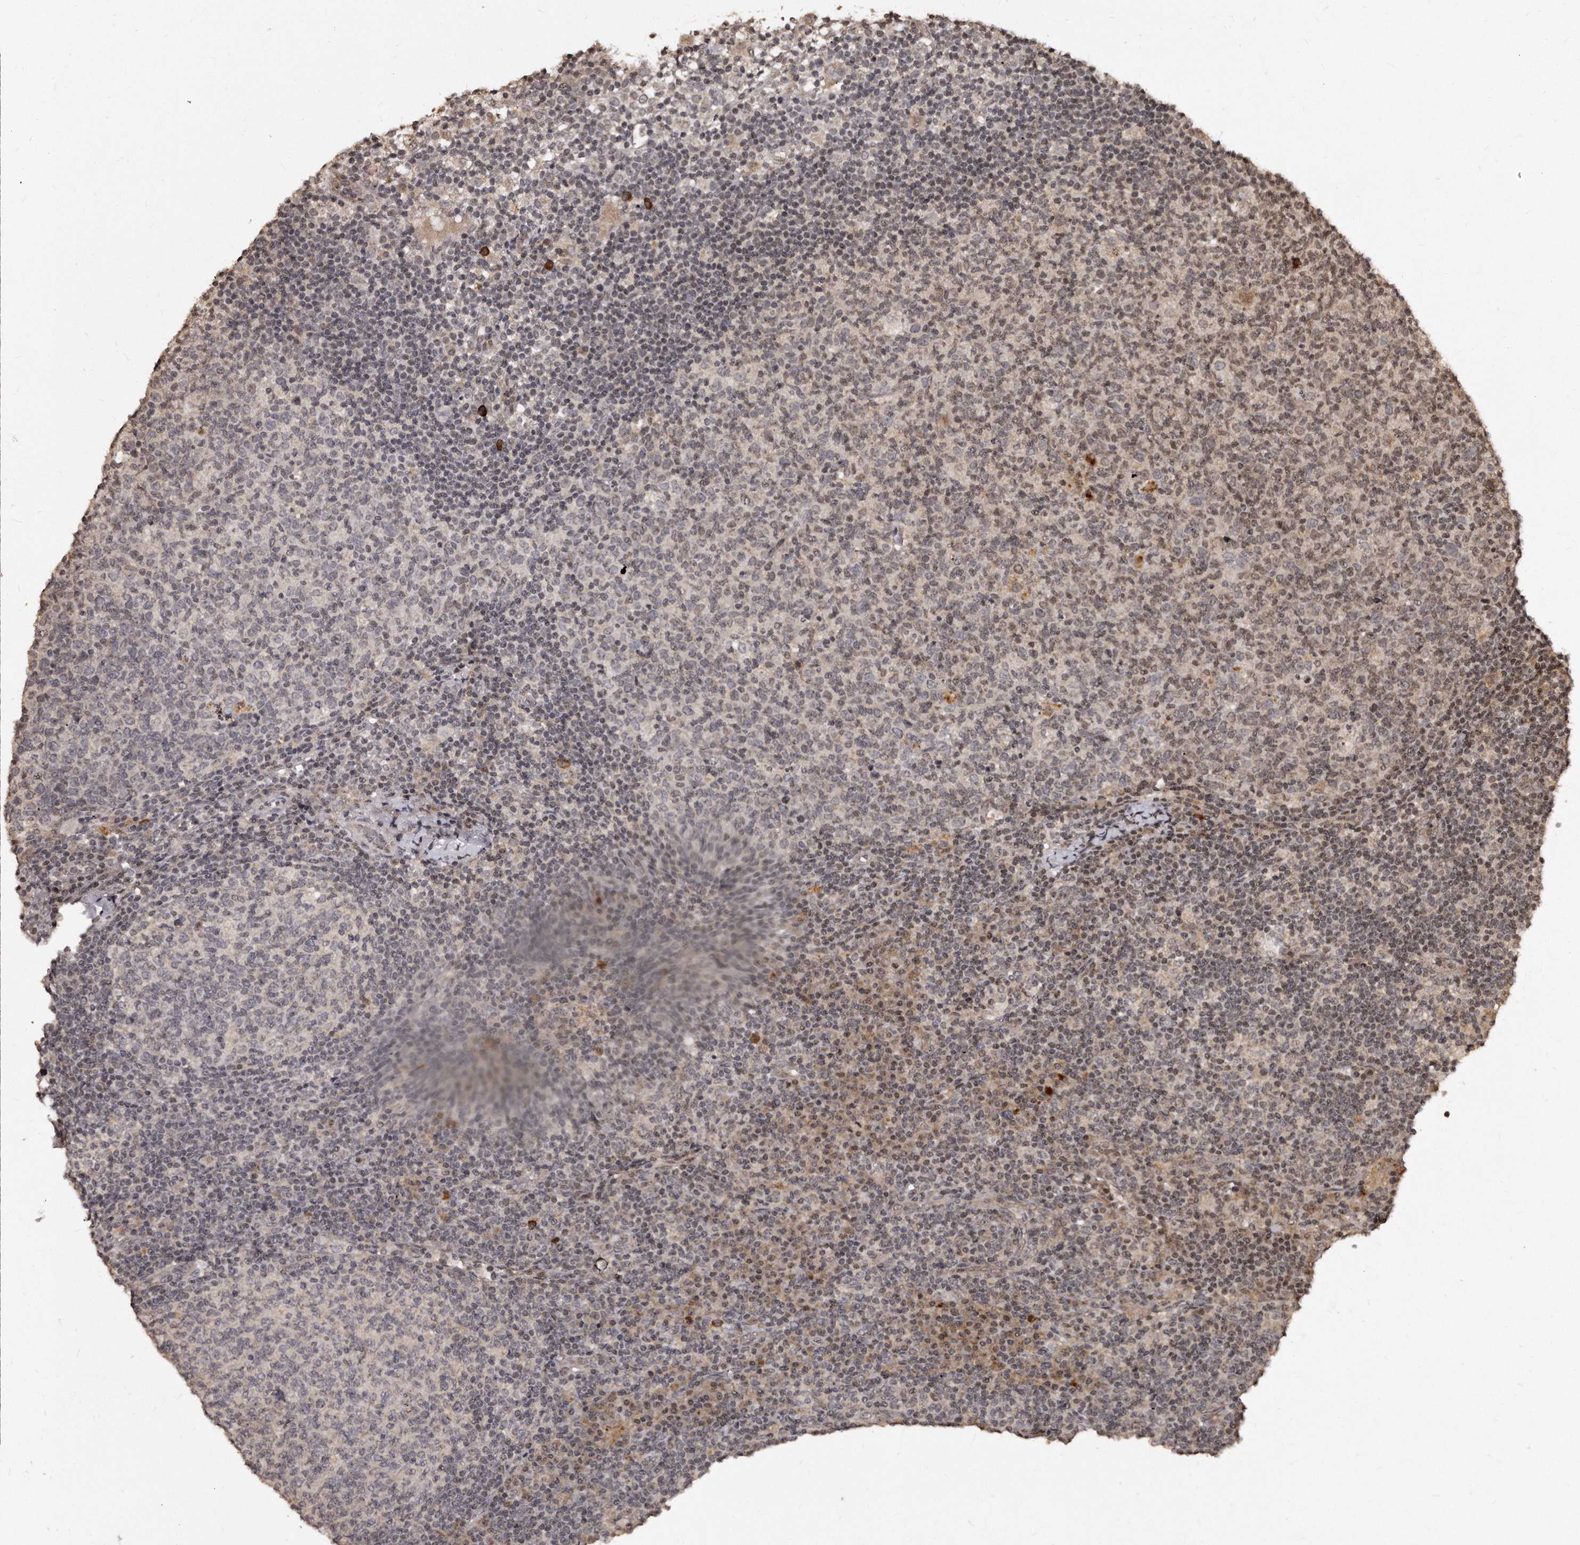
{"staining": {"intensity": "weak", "quantity": "25%-75%", "location": "nuclear"}, "tissue": "lymph node", "cell_type": "Germinal center cells", "image_type": "normal", "snomed": [{"axis": "morphology", "description": "Normal tissue, NOS"}, {"axis": "morphology", "description": "Inflammation, NOS"}, {"axis": "topography", "description": "Lymph node"}], "caption": "Immunohistochemistry staining of unremarkable lymph node, which displays low levels of weak nuclear positivity in approximately 25%-75% of germinal center cells indicating weak nuclear protein positivity. The staining was performed using DAB (brown) for protein detection and nuclei were counterstained in hematoxylin (blue).", "gene": "TSHR", "patient": {"sex": "male", "age": 55}}